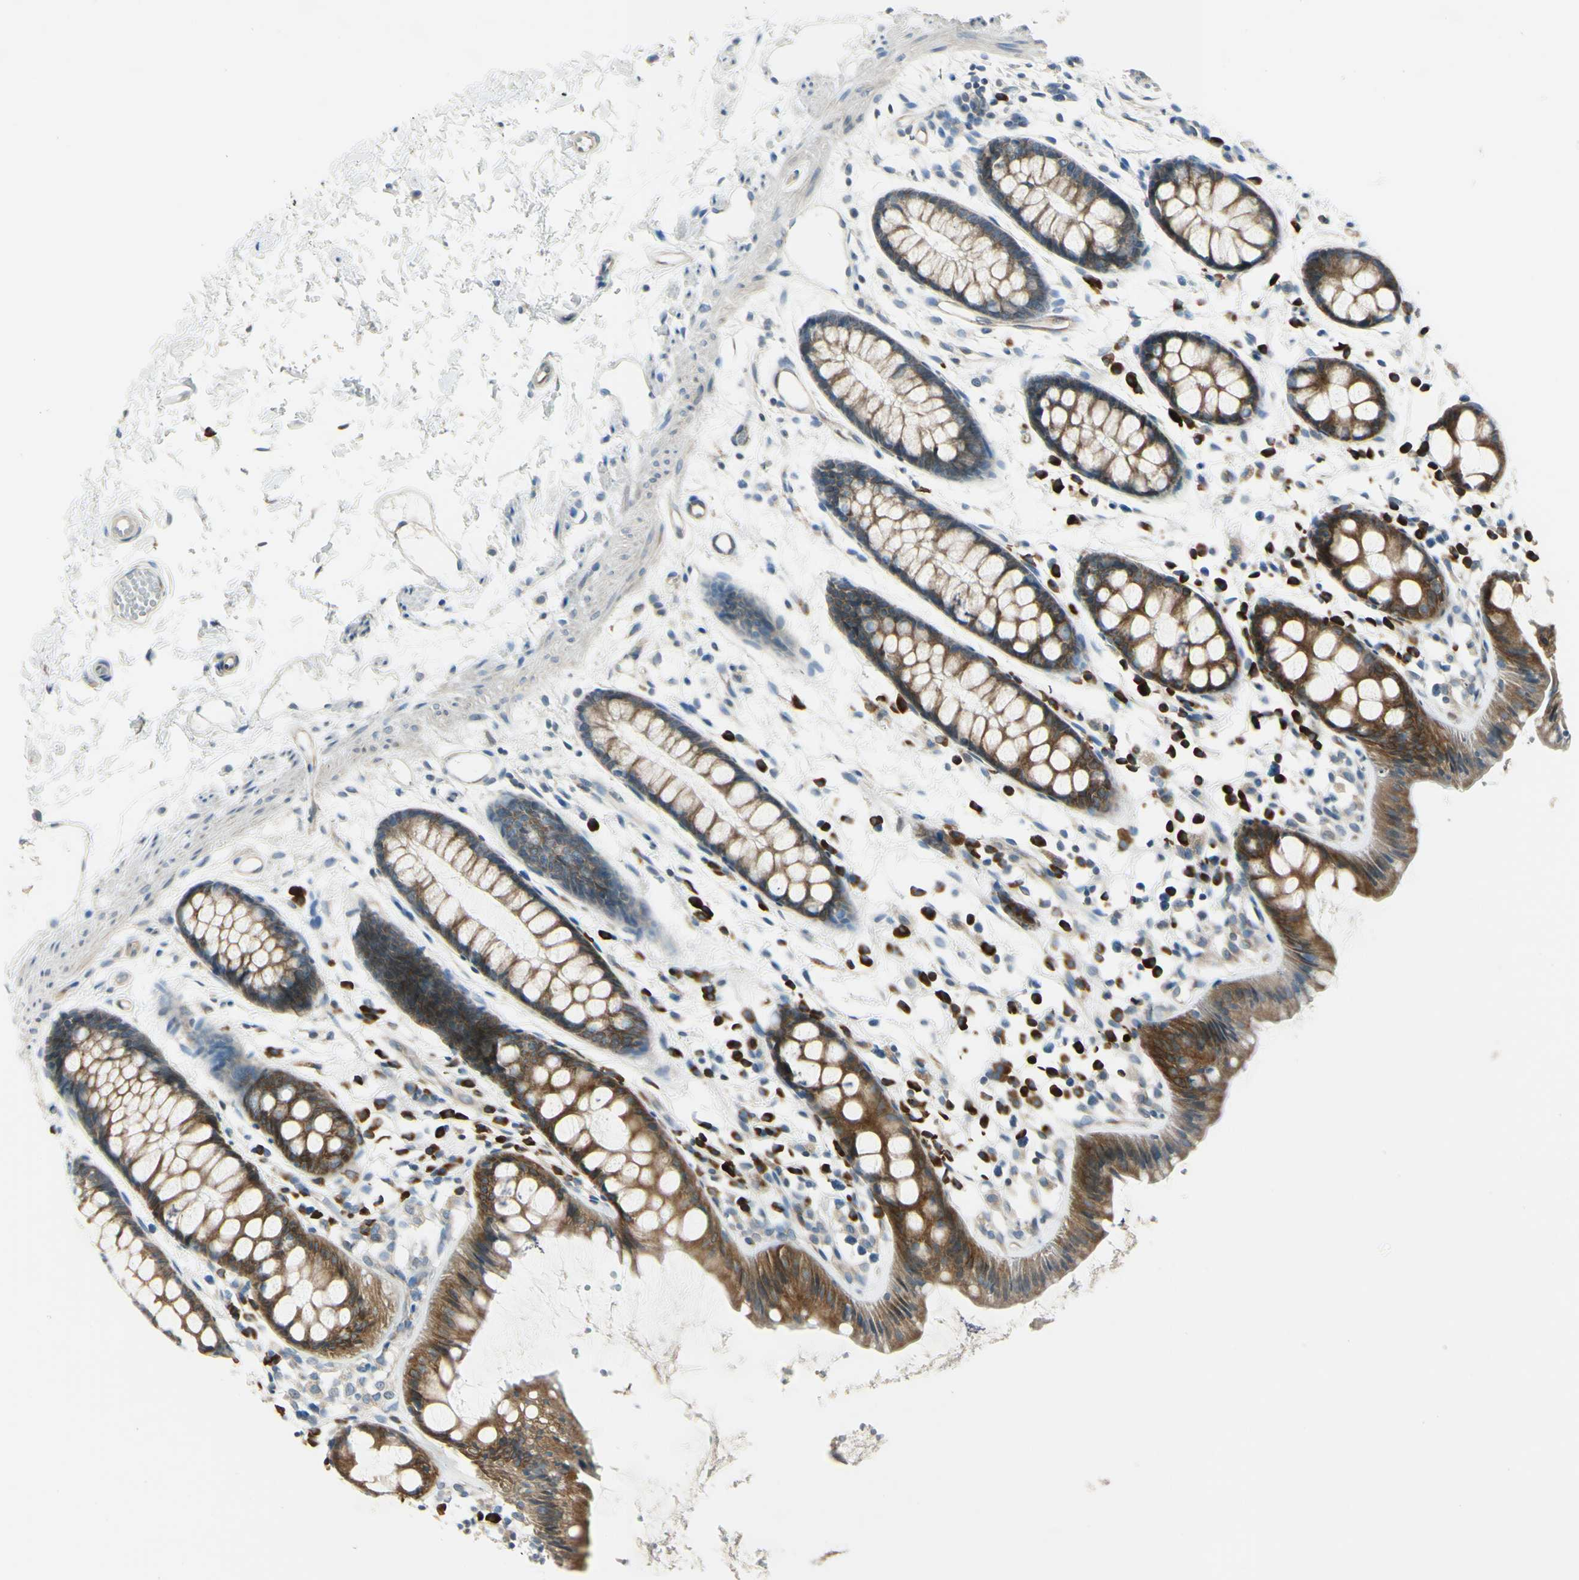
{"staining": {"intensity": "strong", "quantity": ">75%", "location": "cytoplasmic/membranous"}, "tissue": "rectum", "cell_type": "Glandular cells", "image_type": "normal", "snomed": [{"axis": "morphology", "description": "Normal tissue, NOS"}, {"axis": "topography", "description": "Rectum"}], "caption": "Protein expression analysis of benign human rectum reveals strong cytoplasmic/membranous expression in about >75% of glandular cells. (IHC, brightfield microscopy, high magnification).", "gene": "SELENOS", "patient": {"sex": "female", "age": 66}}